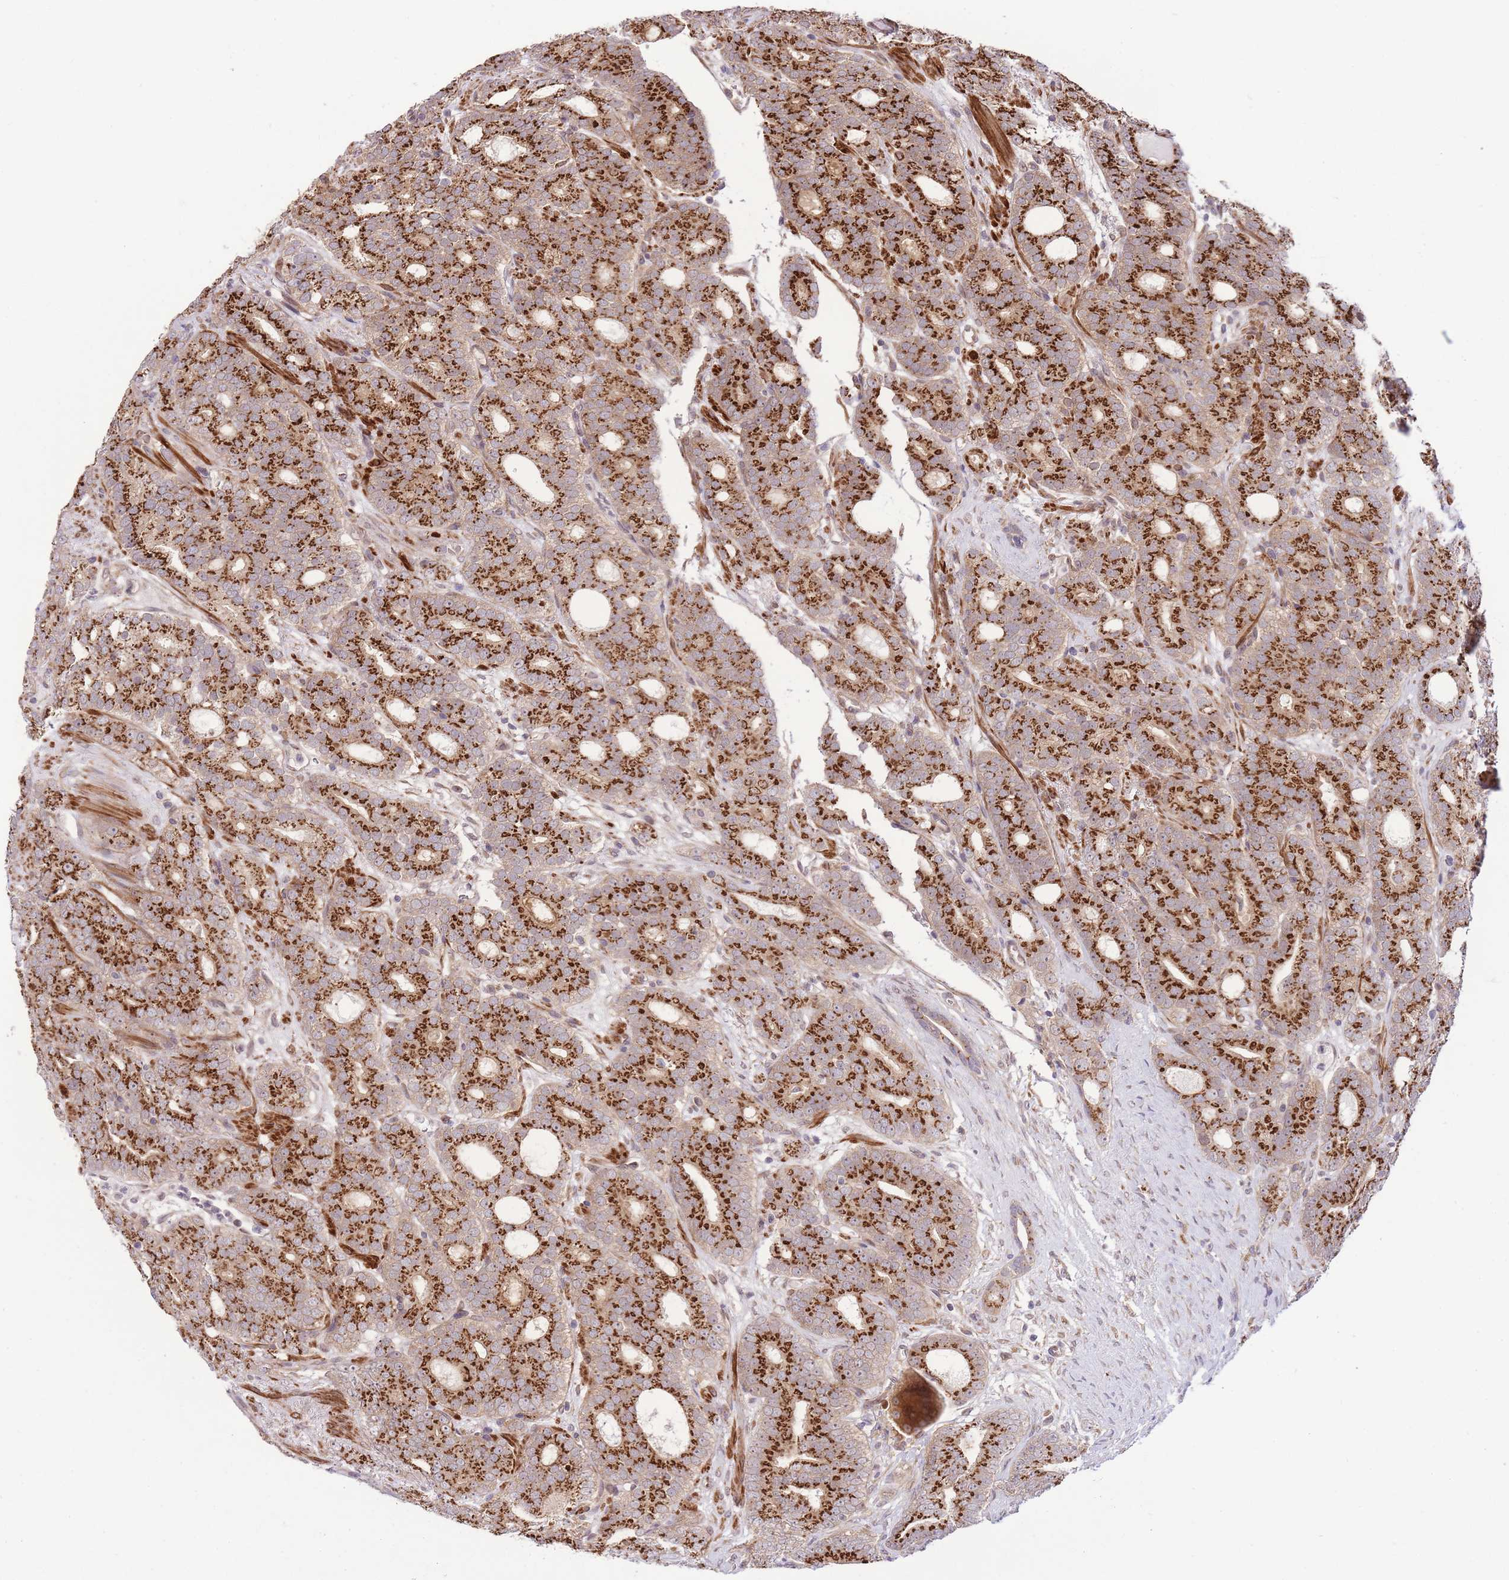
{"staining": {"intensity": "strong", "quantity": ">75%", "location": "cytoplasmic/membranous"}, "tissue": "prostate cancer", "cell_type": "Tumor cells", "image_type": "cancer", "snomed": [{"axis": "morphology", "description": "Adenocarcinoma, High grade"}, {"axis": "topography", "description": "Prostate"}], "caption": "Immunohistochemistry of human prostate high-grade adenocarcinoma shows high levels of strong cytoplasmic/membranous expression in approximately >75% of tumor cells.", "gene": "ZBED5", "patient": {"sex": "male", "age": 64}}